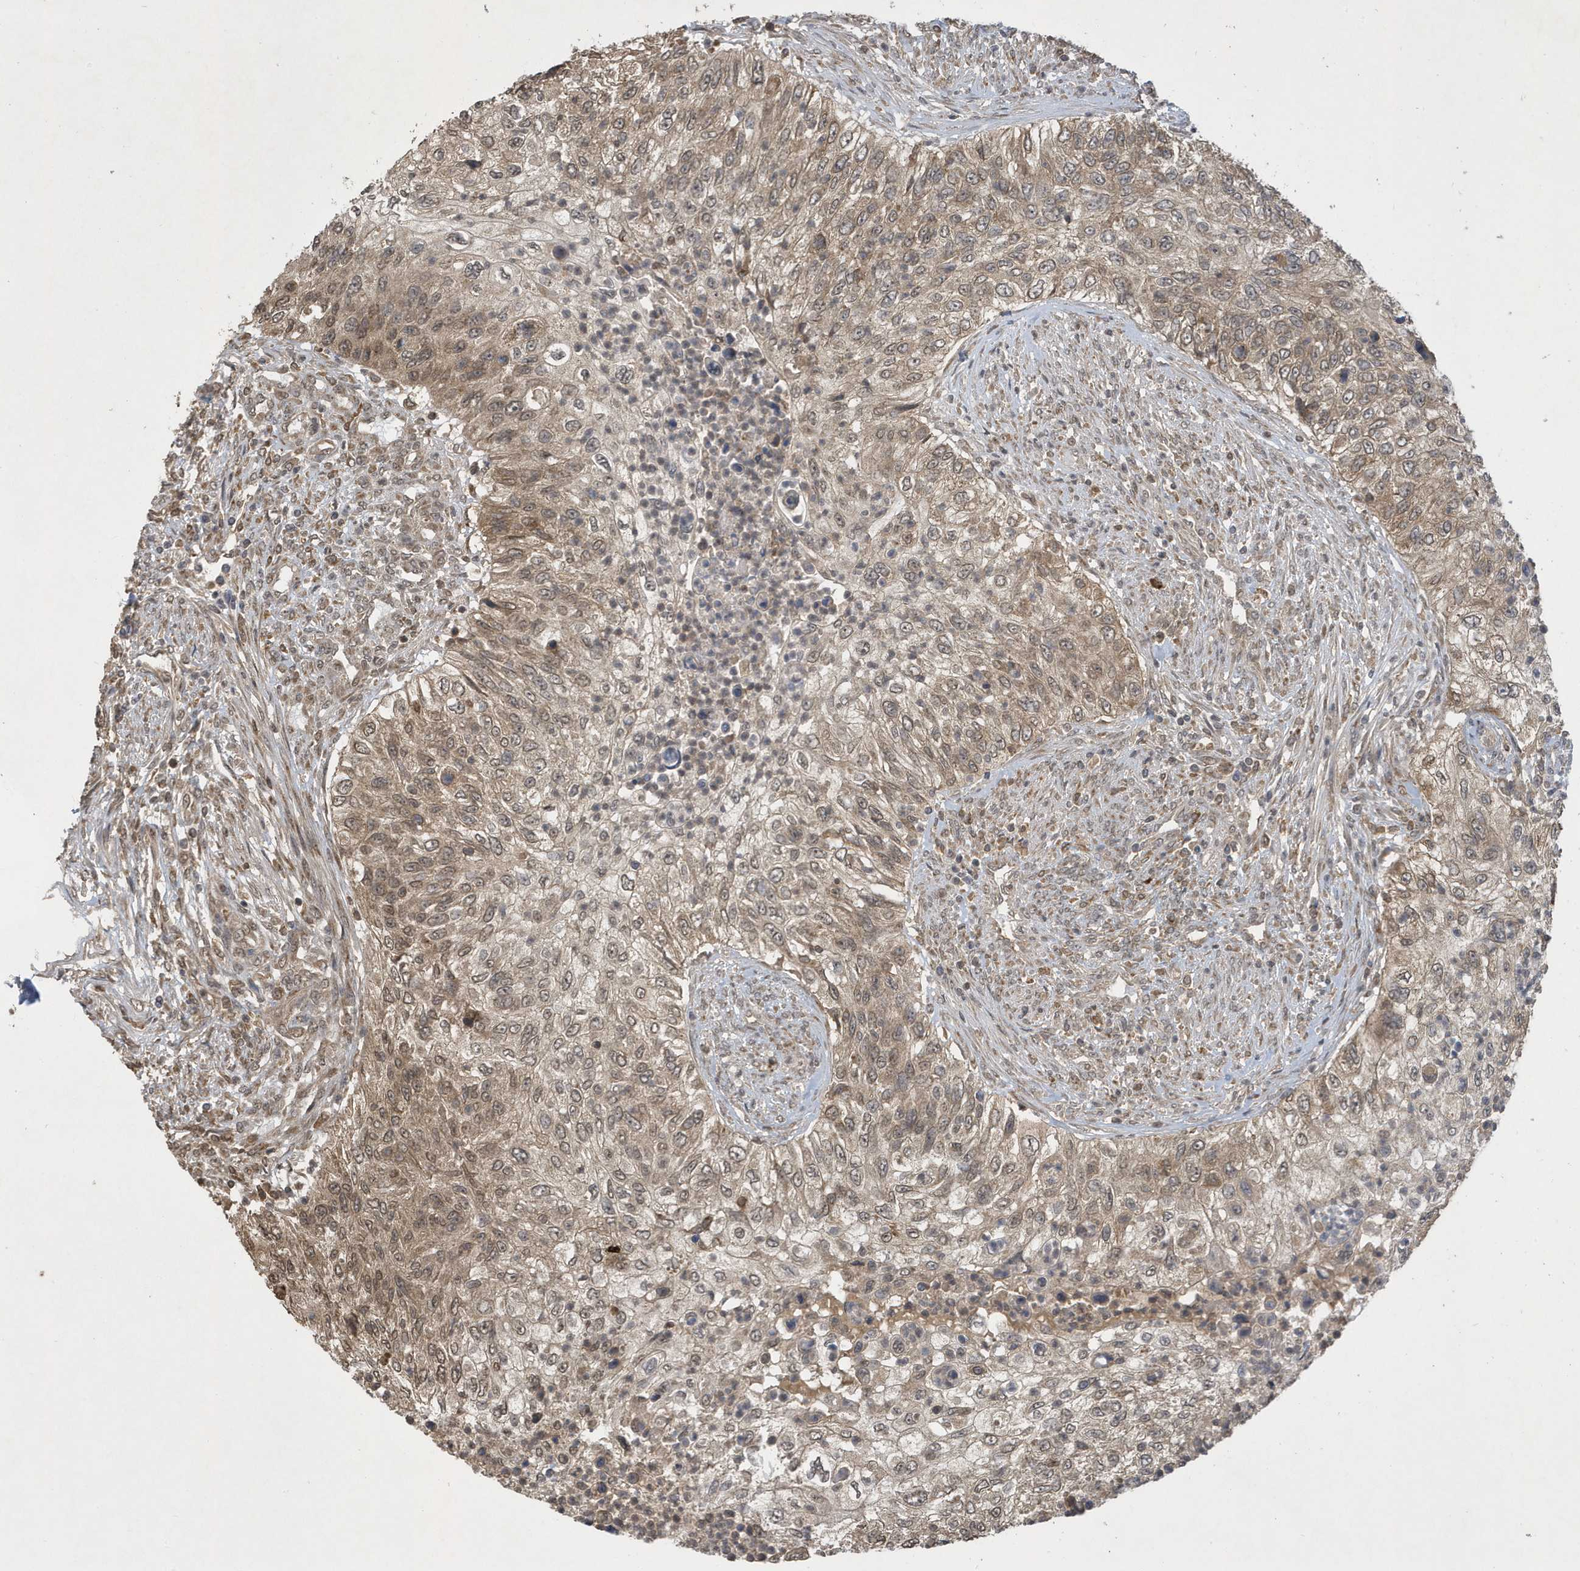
{"staining": {"intensity": "moderate", "quantity": ">75%", "location": "cytoplasmic/membranous,nuclear"}, "tissue": "urothelial cancer", "cell_type": "Tumor cells", "image_type": "cancer", "snomed": [{"axis": "morphology", "description": "Urothelial carcinoma, High grade"}, {"axis": "topography", "description": "Urinary bladder"}], "caption": "Approximately >75% of tumor cells in urothelial cancer display moderate cytoplasmic/membranous and nuclear protein expression as visualized by brown immunohistochemical staining.", "gene": "STX10", "patient": {"sex": "female", "age": 60}}